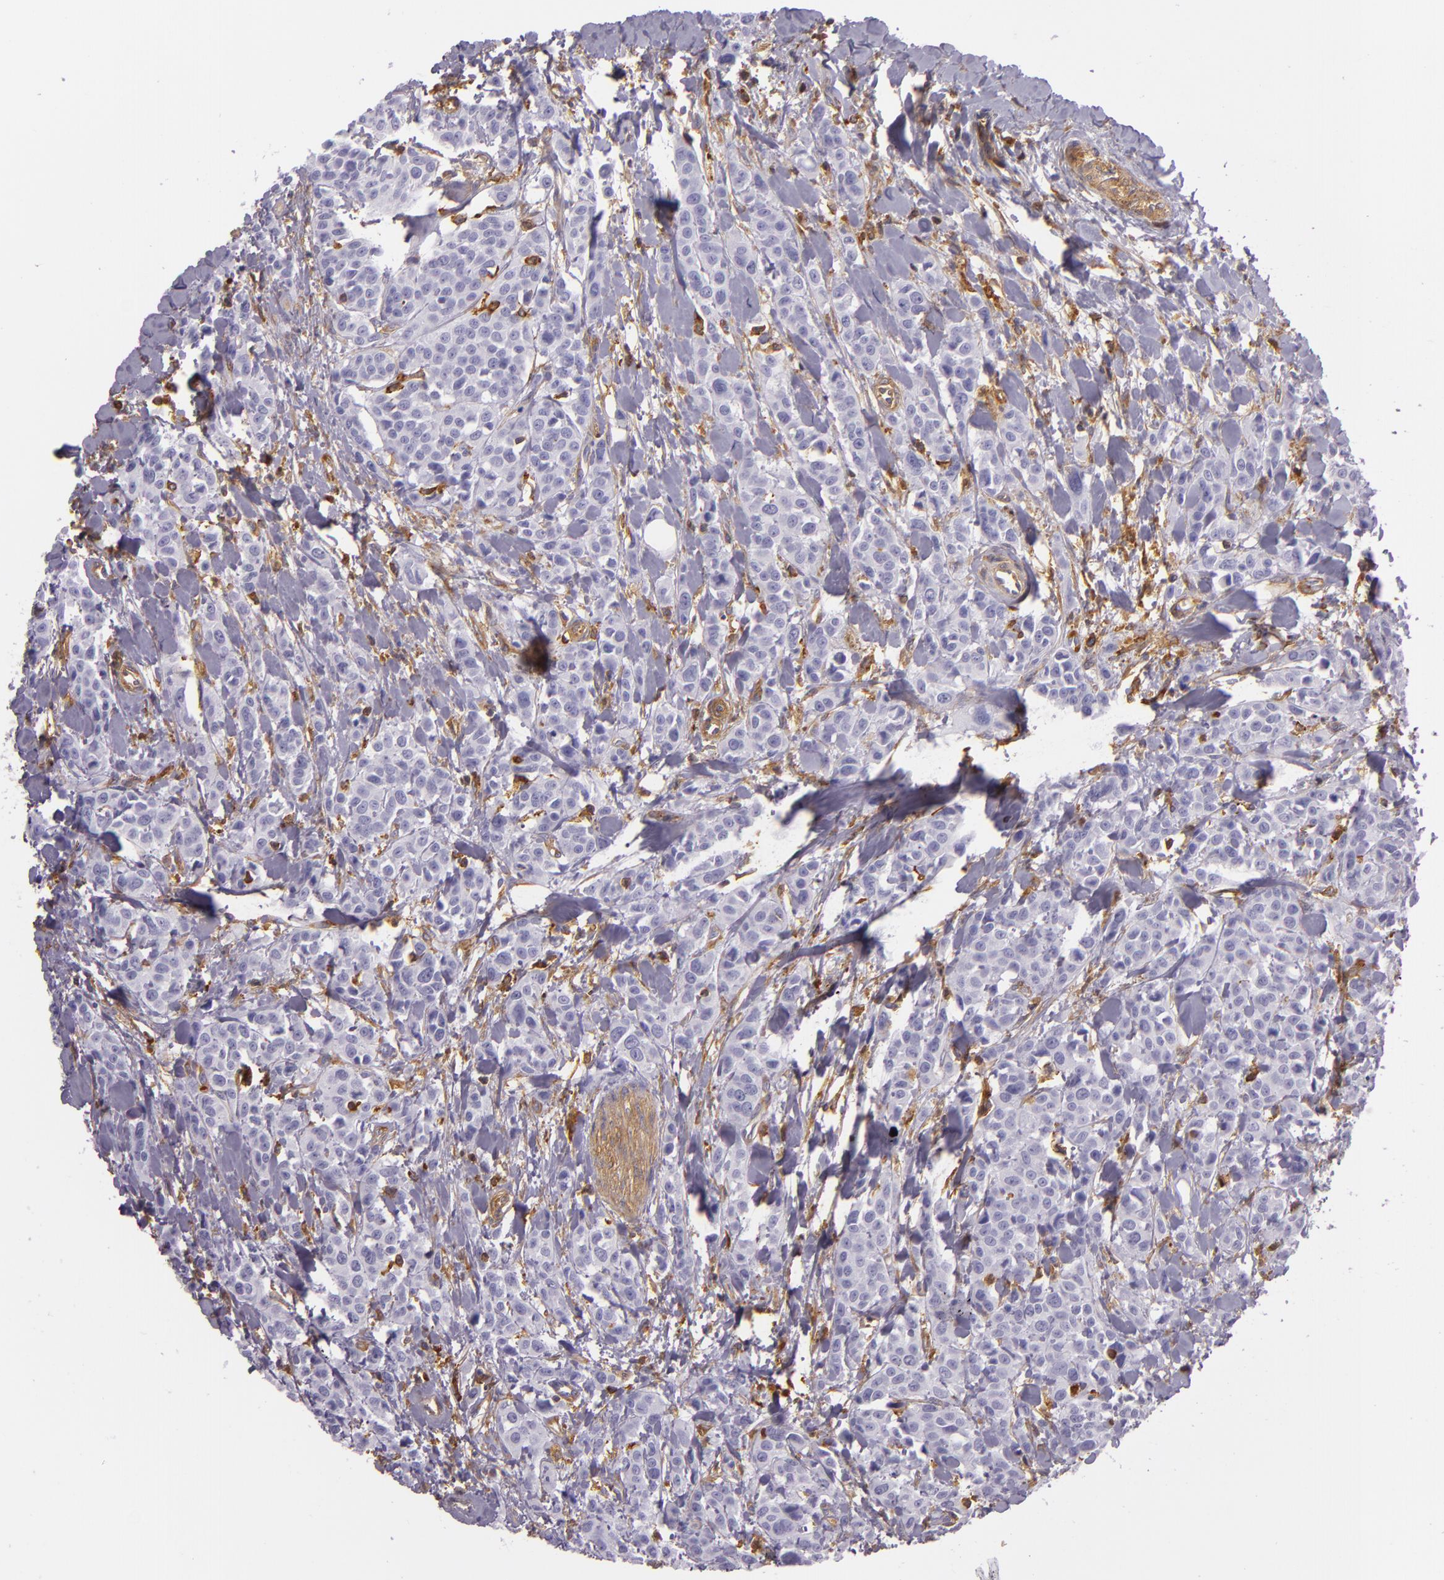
{"staining": {"intensity": "moderate", "quantity": ">75%", "location": "cytoplasmic/membranous"}, "tissue": "urothelial cancer", "cell_type": "Tumor cells", "image_type": "cancer", "snomed": [{"axis": "morphology", "description": "Urothelial carcinoma, High grade"}, {"axis": "topography", "description": "Urinary bladder"}], "caption": "Brown immunohistochemical staining in human high-grade urothelial carcinoma shows moderate cytoplasmic/membranous expression in about >75% of tumor cells.", "gene": "TLN1", "patient": {"sex": "male", "age": 56}}